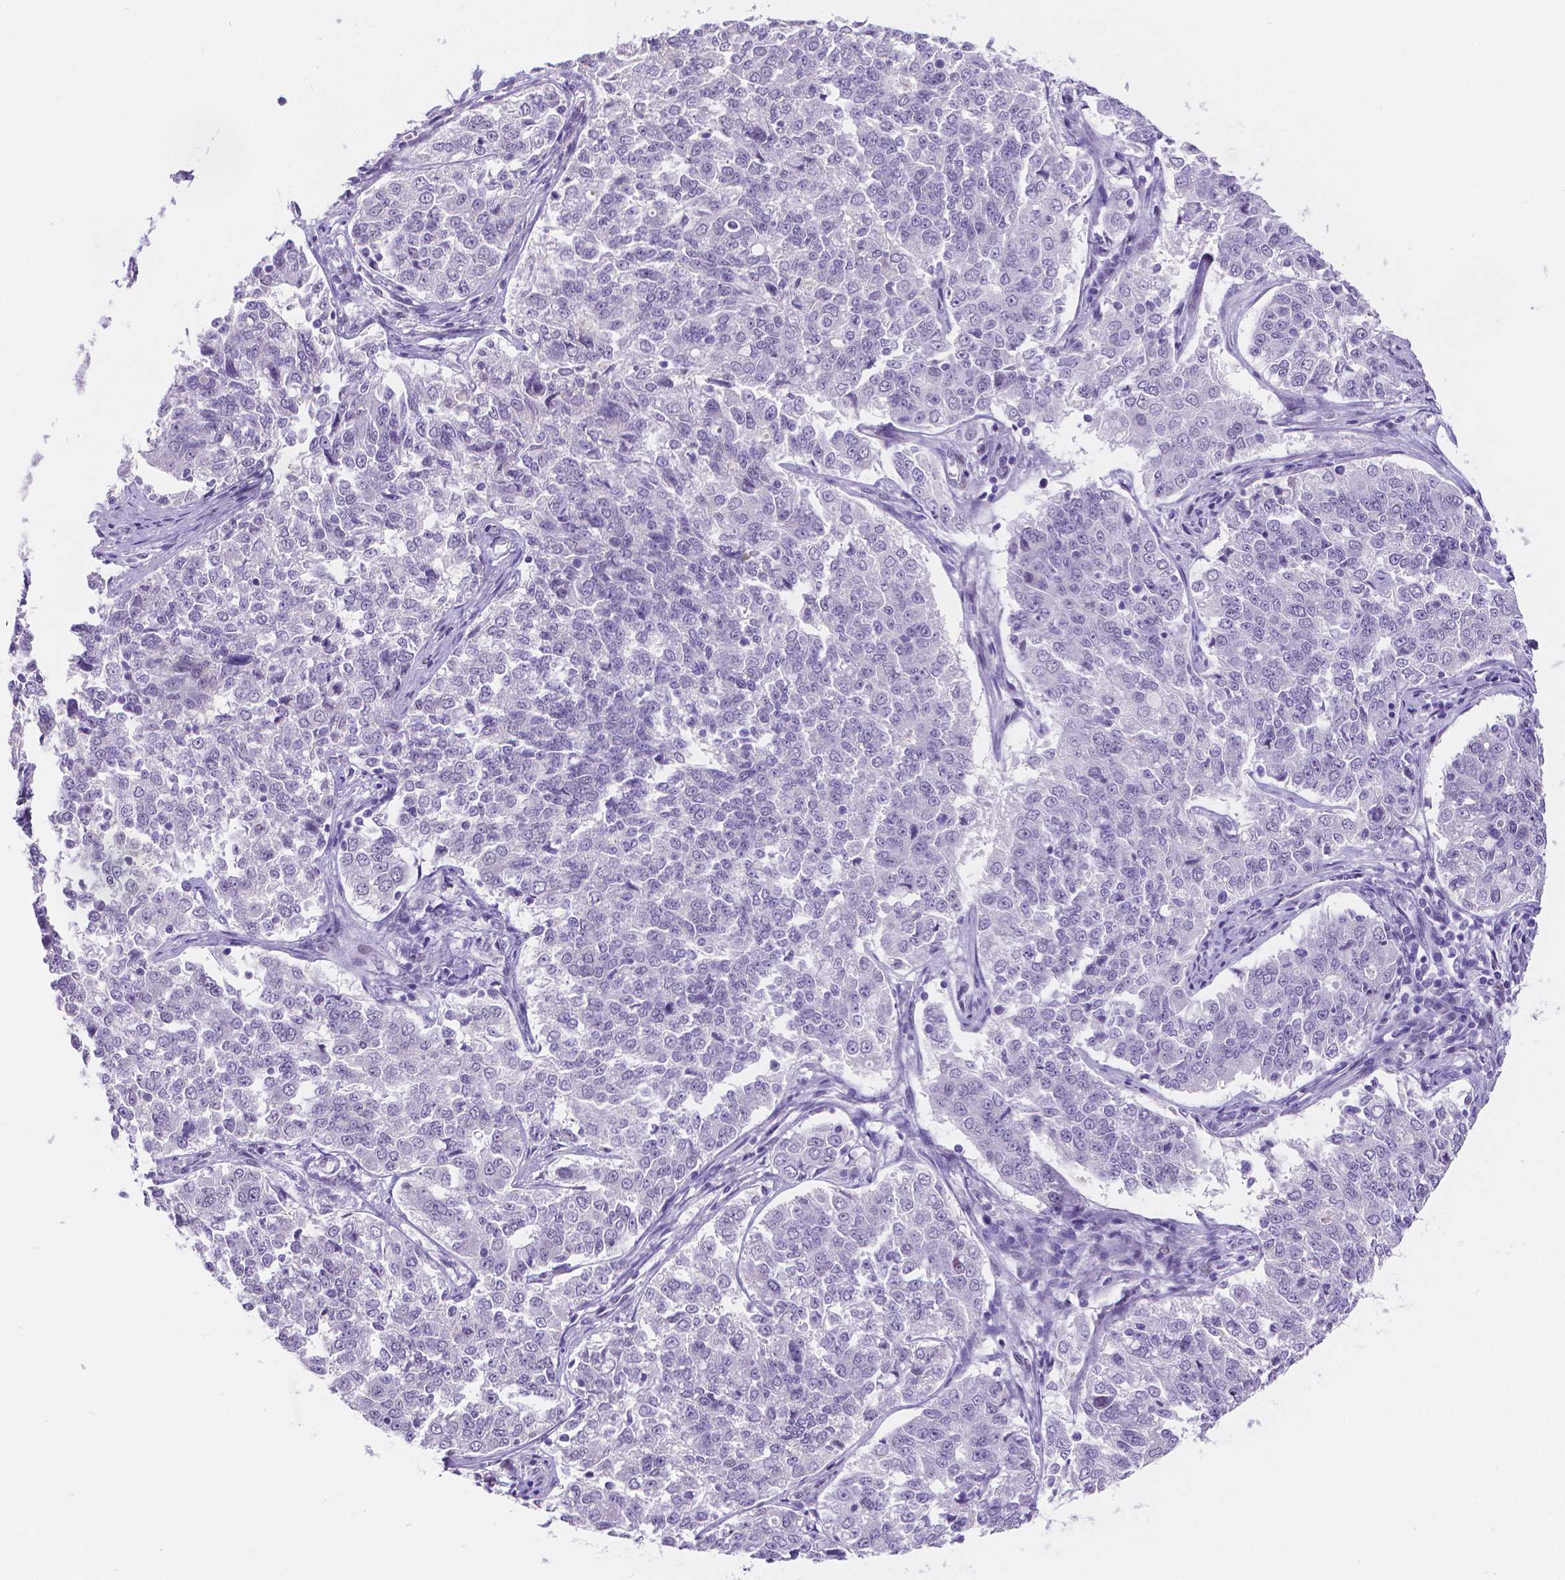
{"staining": {"intensity": "negative", "quantity": "none", "location": "none"}, "tissue": "endometrial cancer", "cell_type": "Tumor cells", "image_type": "cancer", "snomed": [{"axis": "morphology", "description": "Adenocarcinoma, NOS"}, {"axis": "topography", "description": "Endometrium"}], "caption": "Micrograph shows no significant protein positivity in tumor cells of endometrial cancer (adenocarcinoma).", "gene": "MEF2C", "patient": {"sex": "female", "age": 43}}